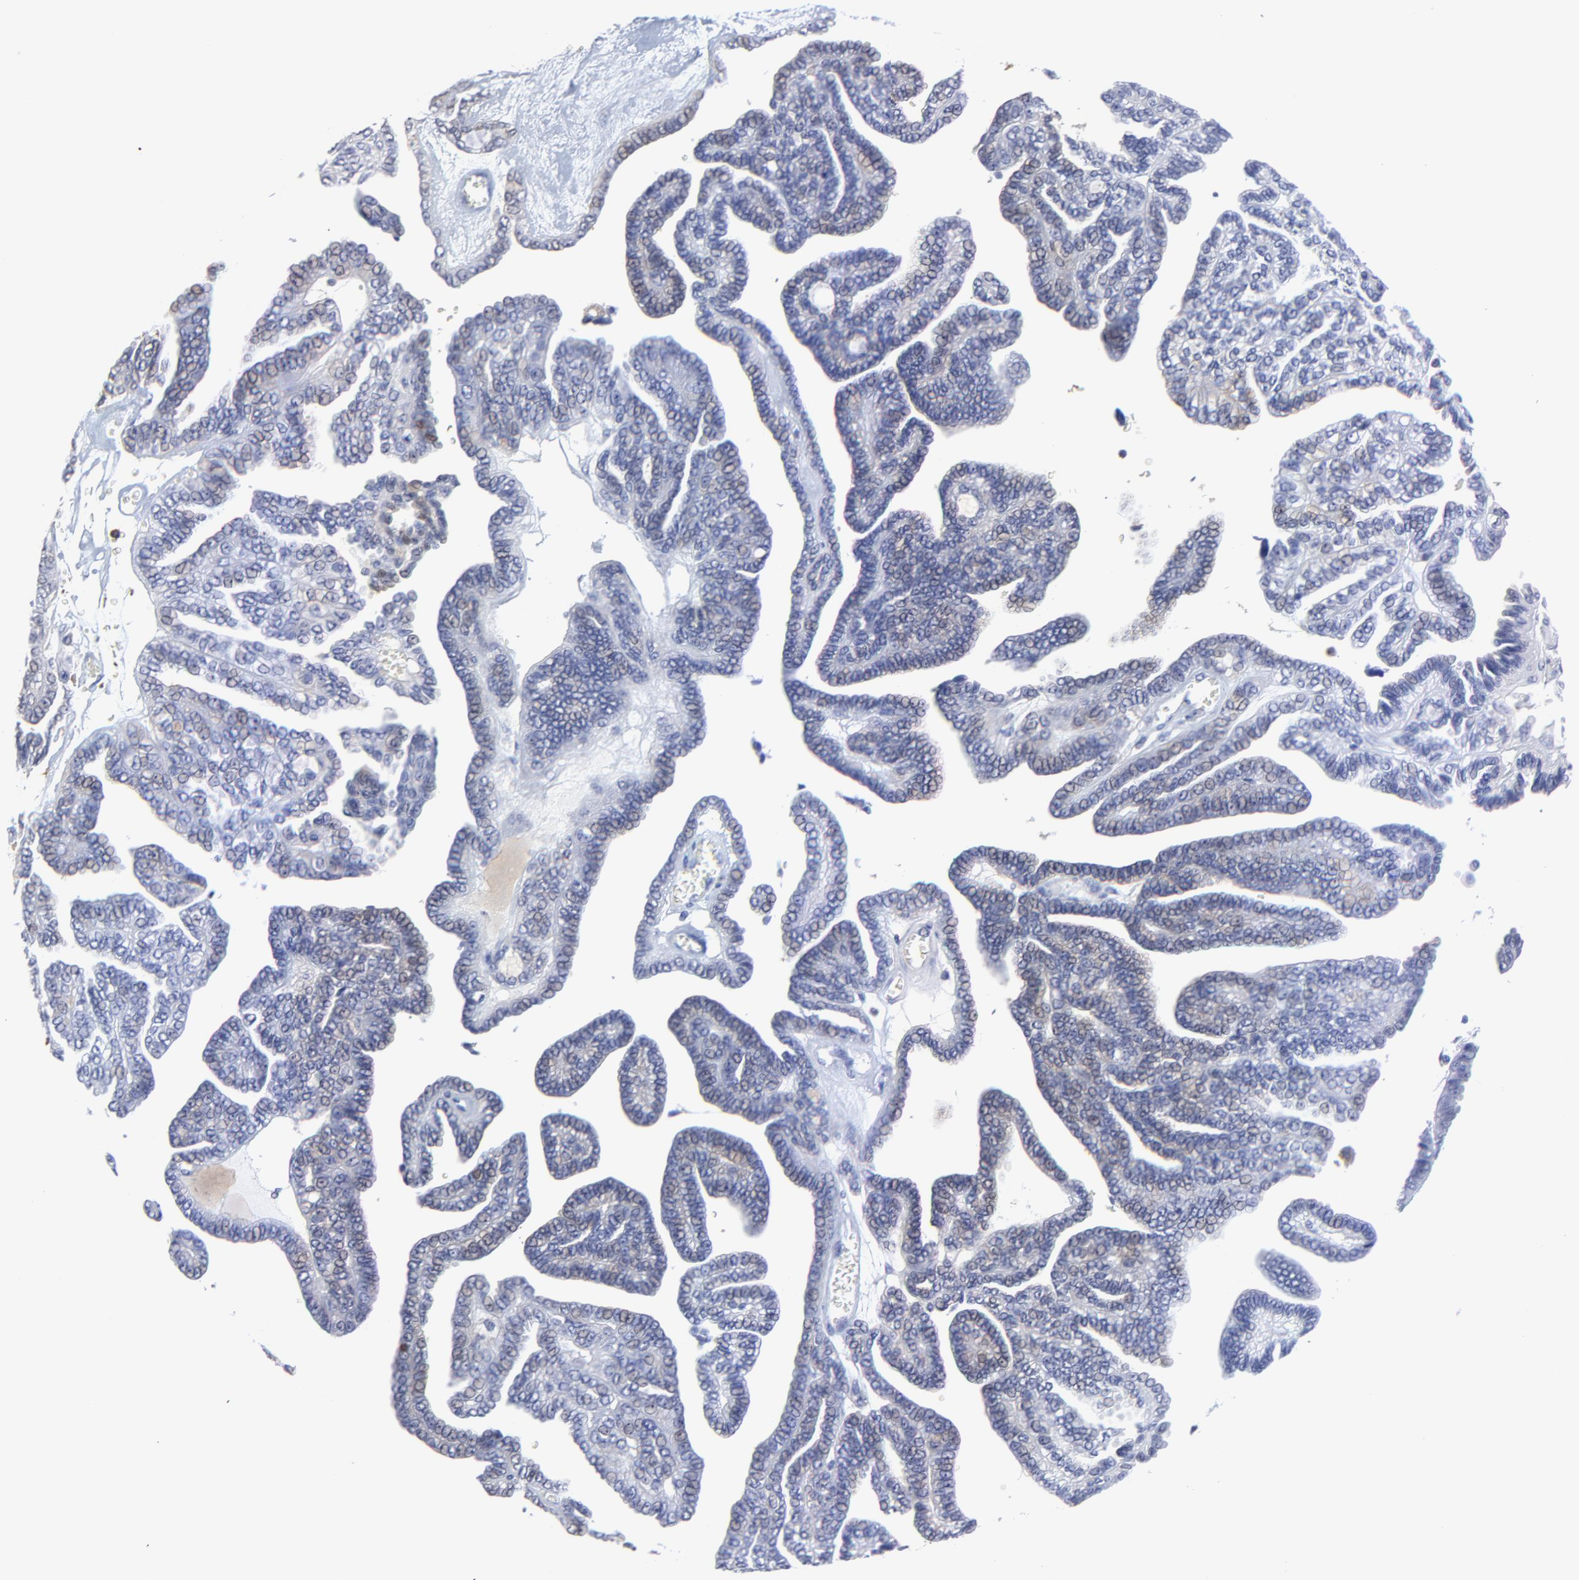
{"staining": {"intensity": "weak", "quantity": "25%-75%", "location": "nuclear"}, "tissue": "ovarian cancer", "cell_type": "Tumor cells", "image_type": "cancer", "snomed": [{"axis": "morphology", "description": "Cystadenocarcinoma, serous, NOS"}, {"axis": "topography", "description": "Ovary"}], "caption": "High-magnification brightfield microscopy of serous cystadenocarcinoma (ovarian) stained with DAB (3,3'-diaminobenzidine) (brown) and counterstained with hematoxylin (blue). tumor cells exhibit weak nuclear expression is identified in about25%-75% of cells.", "gene": "SMARCA1", "patient": {"sex": "female", "age": 71}}